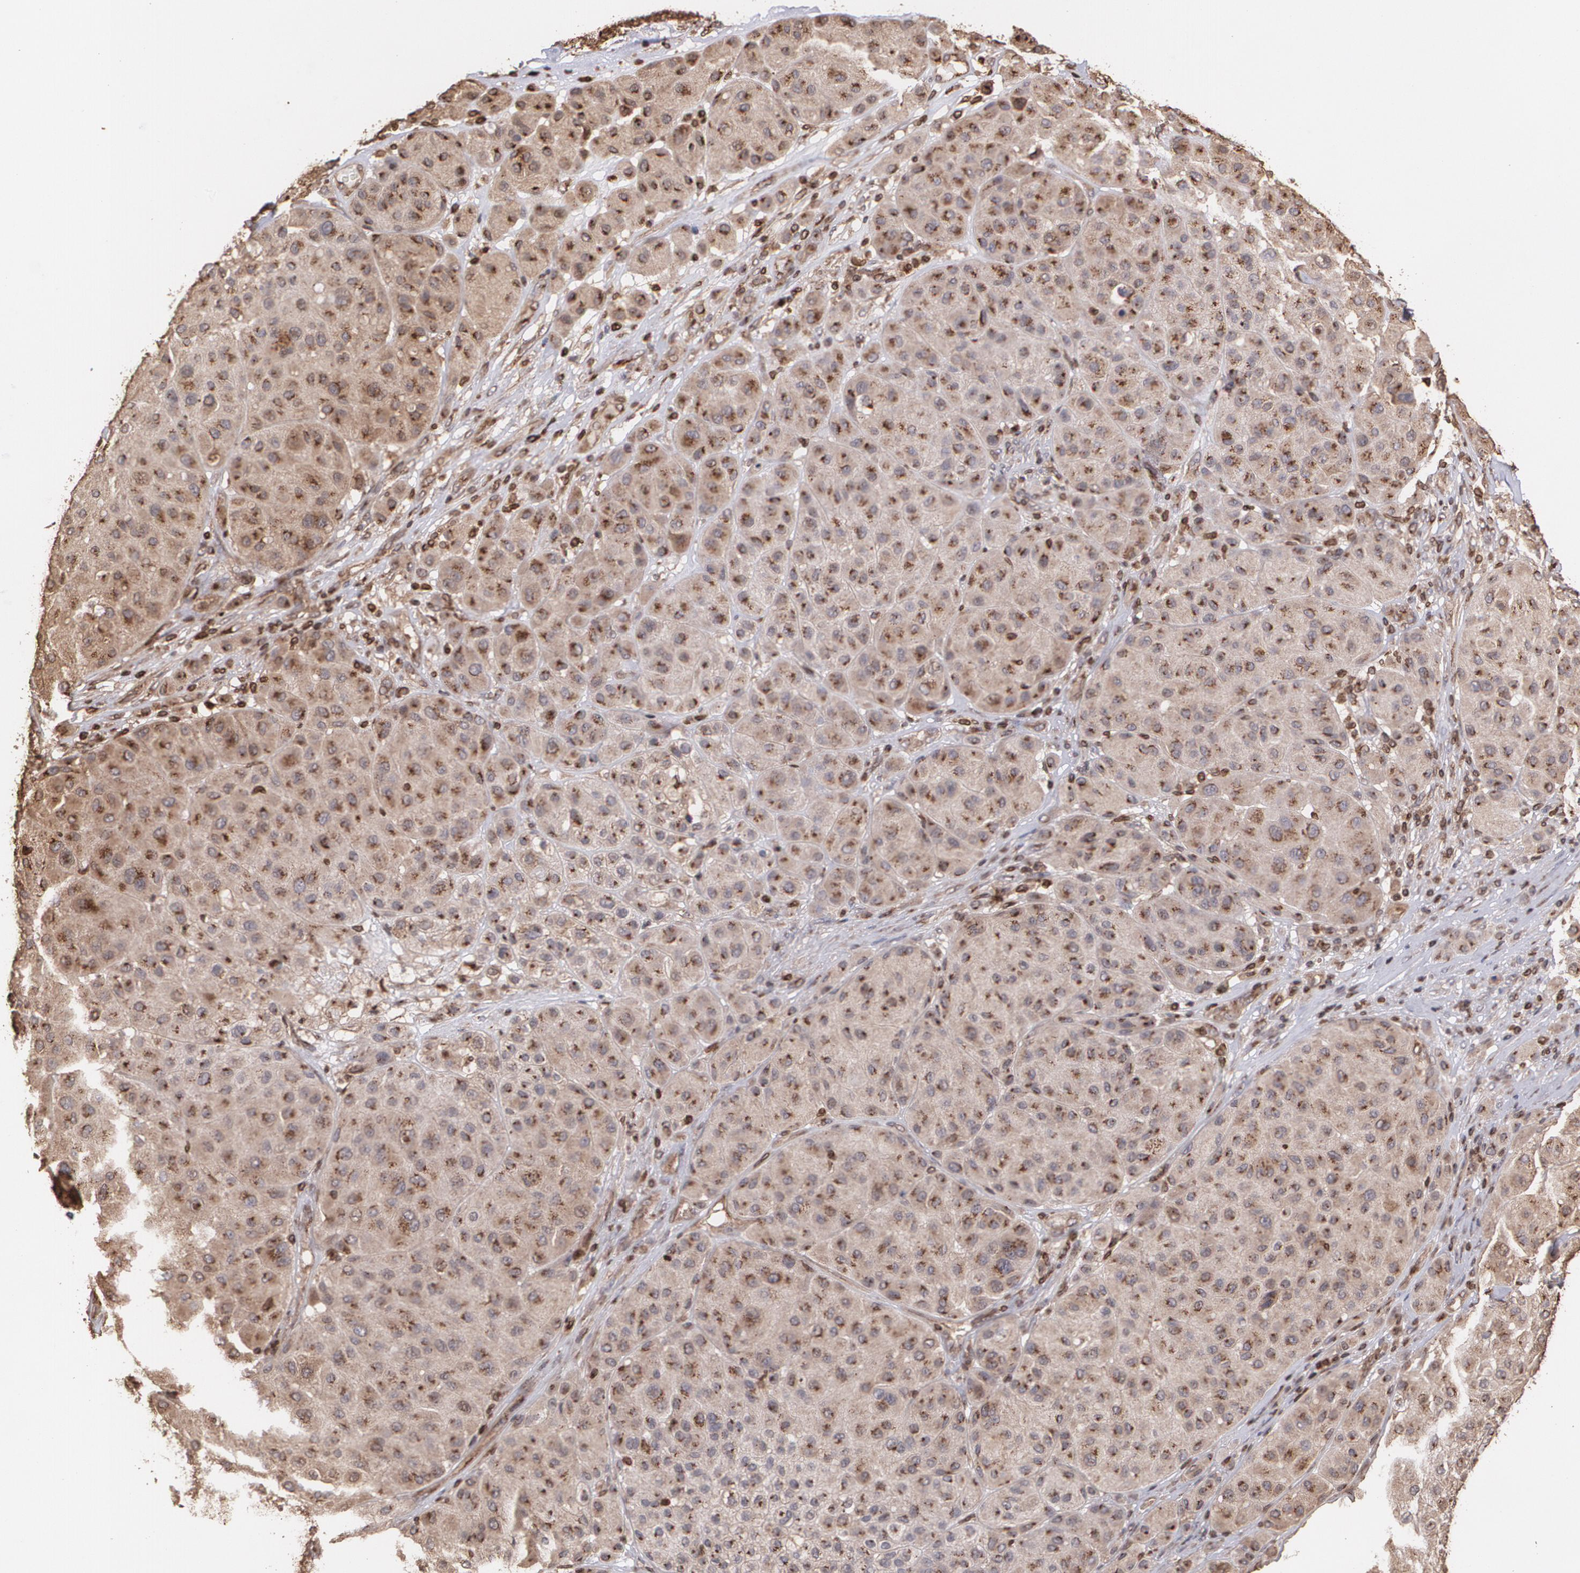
{"staining": {"intensity": "moderate", "quantity": ">75%", "location": "cytoplasmic/membranous"}, "tissue": "melanoma", "cell_type": "Tumor cells", "image_type": "cancer", "snomed": [{"axis": "morphology", "description": "Normal tissue, NOS"}, {"axis": "morphology", "description": "Malignant melanoma, Metastatic site"}, {"axis": "topography", "description": "Skin"}], "caption": "Immunohistochemistry of human malignant melanoma (metastatic site) exhibits medium levels of moderate cytoplasmic/membranous positivity in approximately >75% of tumor cells. (DAB = brown stain, brightfield microscopy at high magnification).", "gene": "TRIP11", "patient": {"sex": "male", "age": 41}}